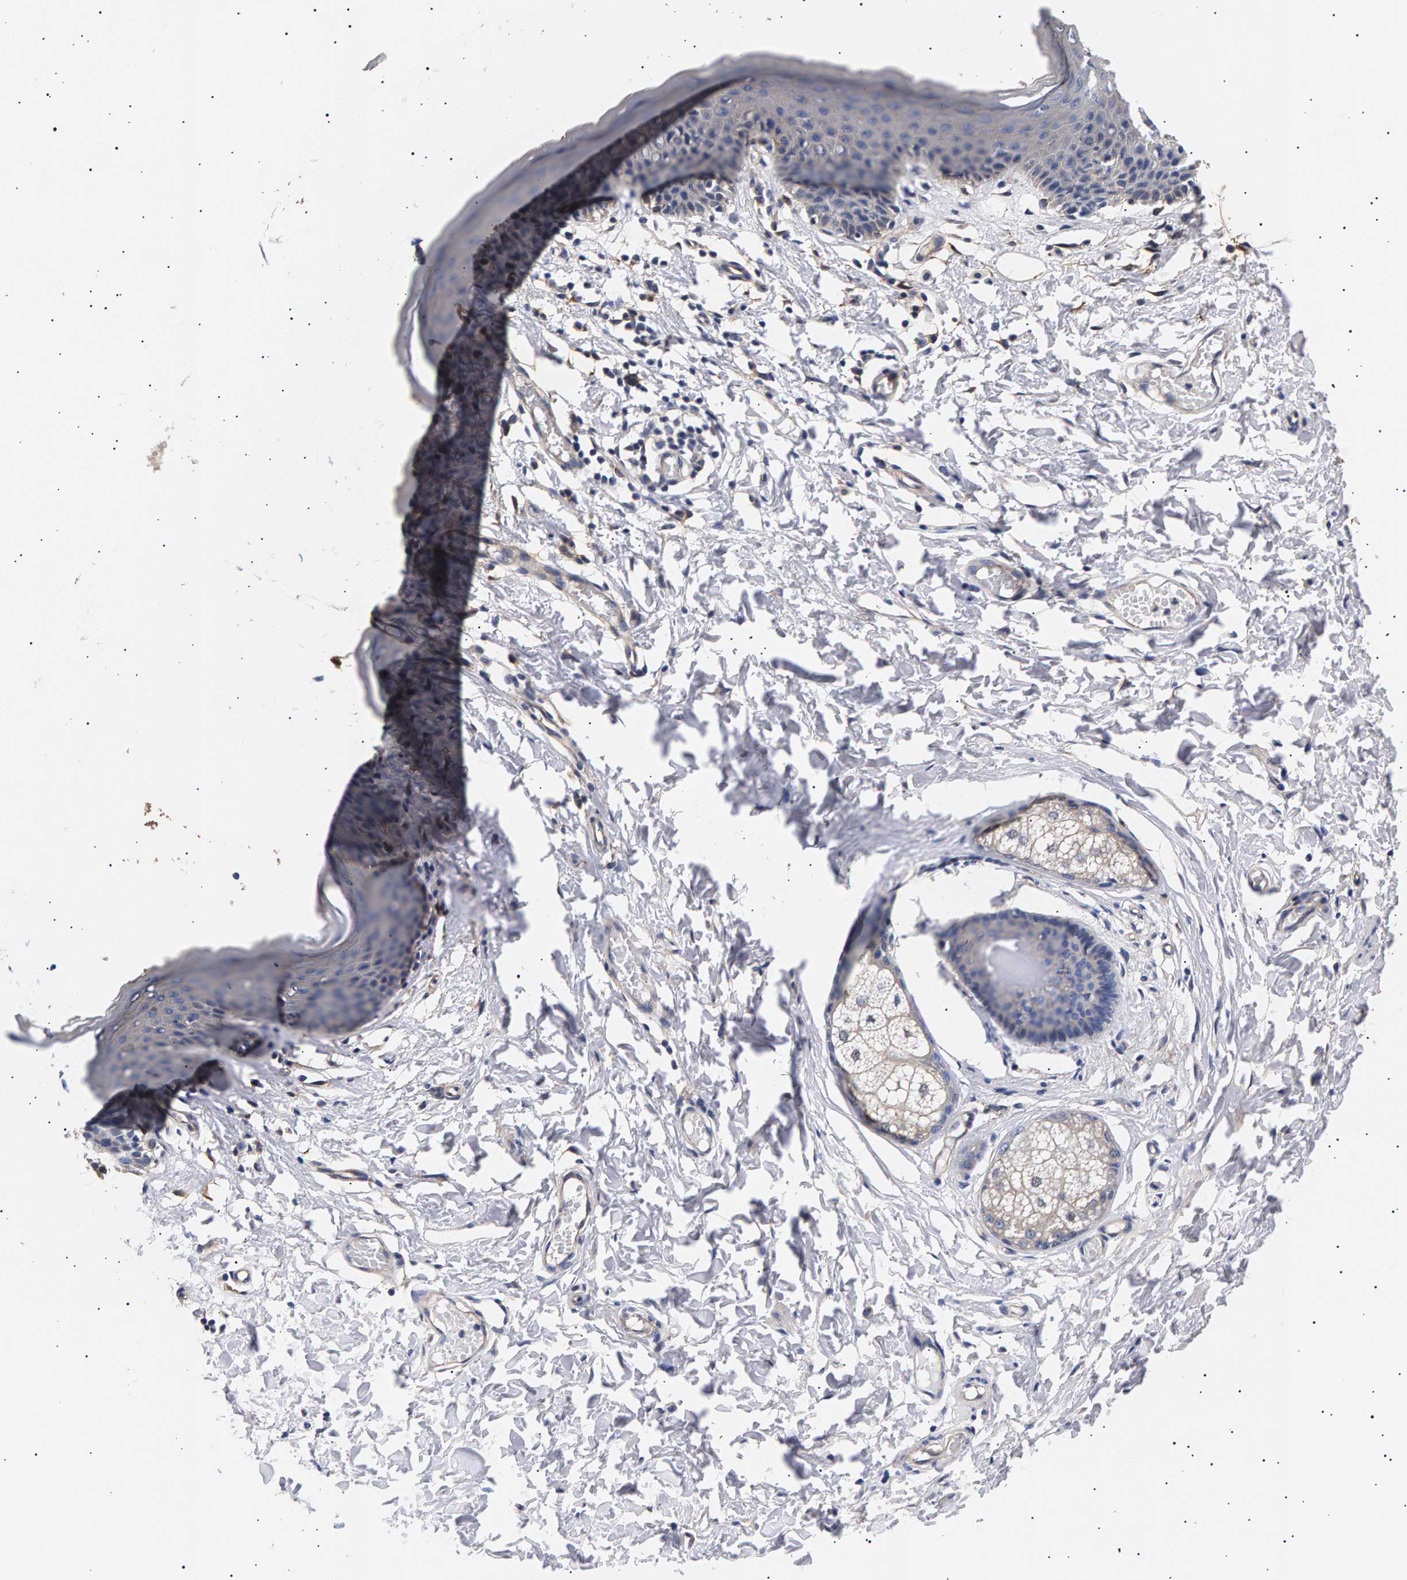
{"staining": {"intensity": "weak", "quantity": "<25%", "location": "cytoplasmic/membranous"}, "tissue": "skin", "cell_type": "Epidermal cells", "image_type": "normal", "snomed": [{"axis": "morphology", "description": "Normal tissue, NOS"}, {"axis": "topography", "description": "Vulva"}], "caption": "Immunohistochemistry of benign human skin displays no staining in epidermal cells.", "gene": "ANKRD40", "patient": {"sex": "female", "age": 66}}